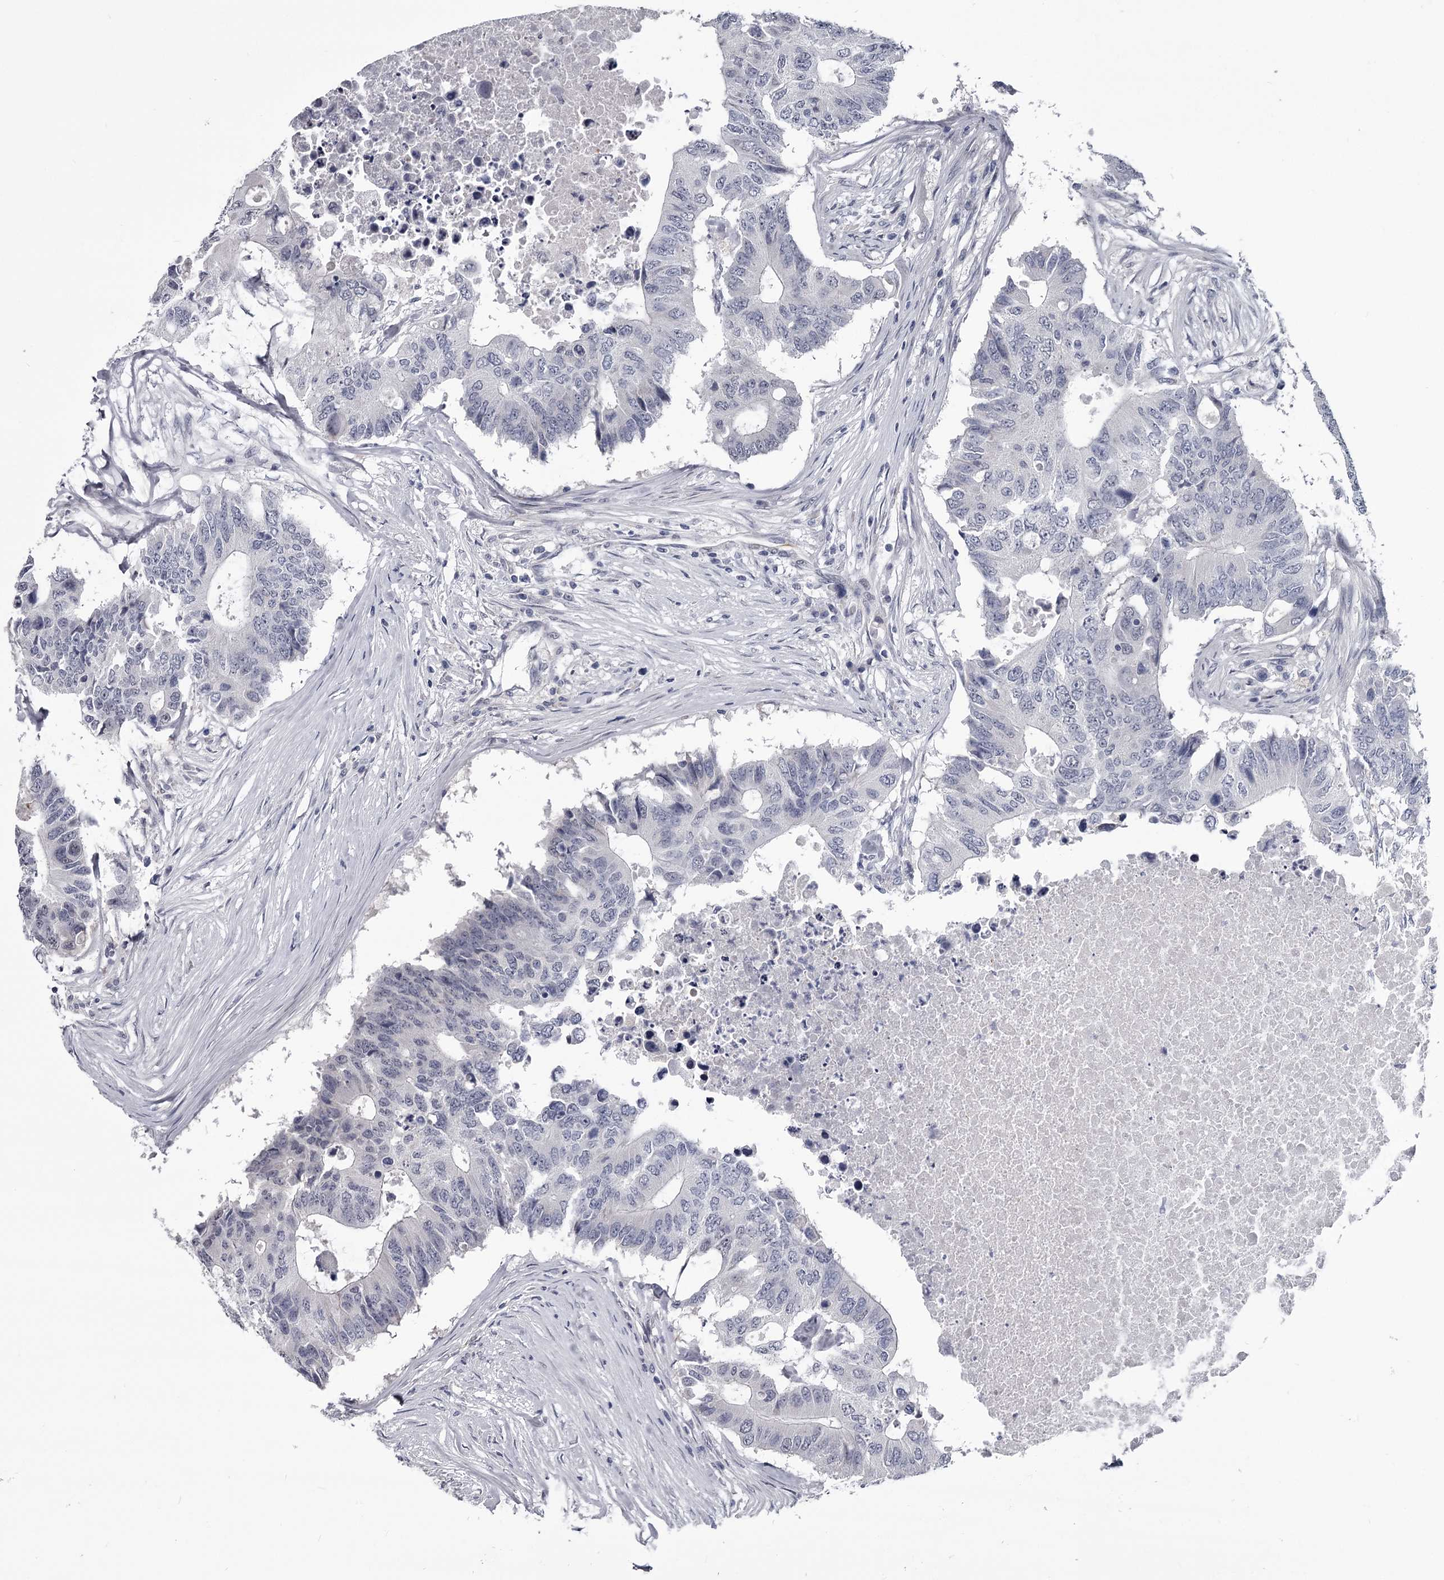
{"staining": {"intensity": "negative", "quantity": "none", "location": "none"}, "tissue": "colorectal cancer", "cell_type": "Tumor cells", "image_type": "cancer", "snomed": [{"axis": "morphology", "description": "Adenocarcinoma, NOS"}, {"axis": "topography", "description": "Colon"}], "caption": "IHC image of human colorectal cancer (adenocarcinoma) stained for a protein (brown), which demonstrates no positivity in tumor cells. Brightfield microscopy of immunohistochemistry stained with DAB (brown) and hematoxylin (blue), captured at high magnification.", "gene": "PRPF40B", "patient": {"sex": "male", "age": 71}}